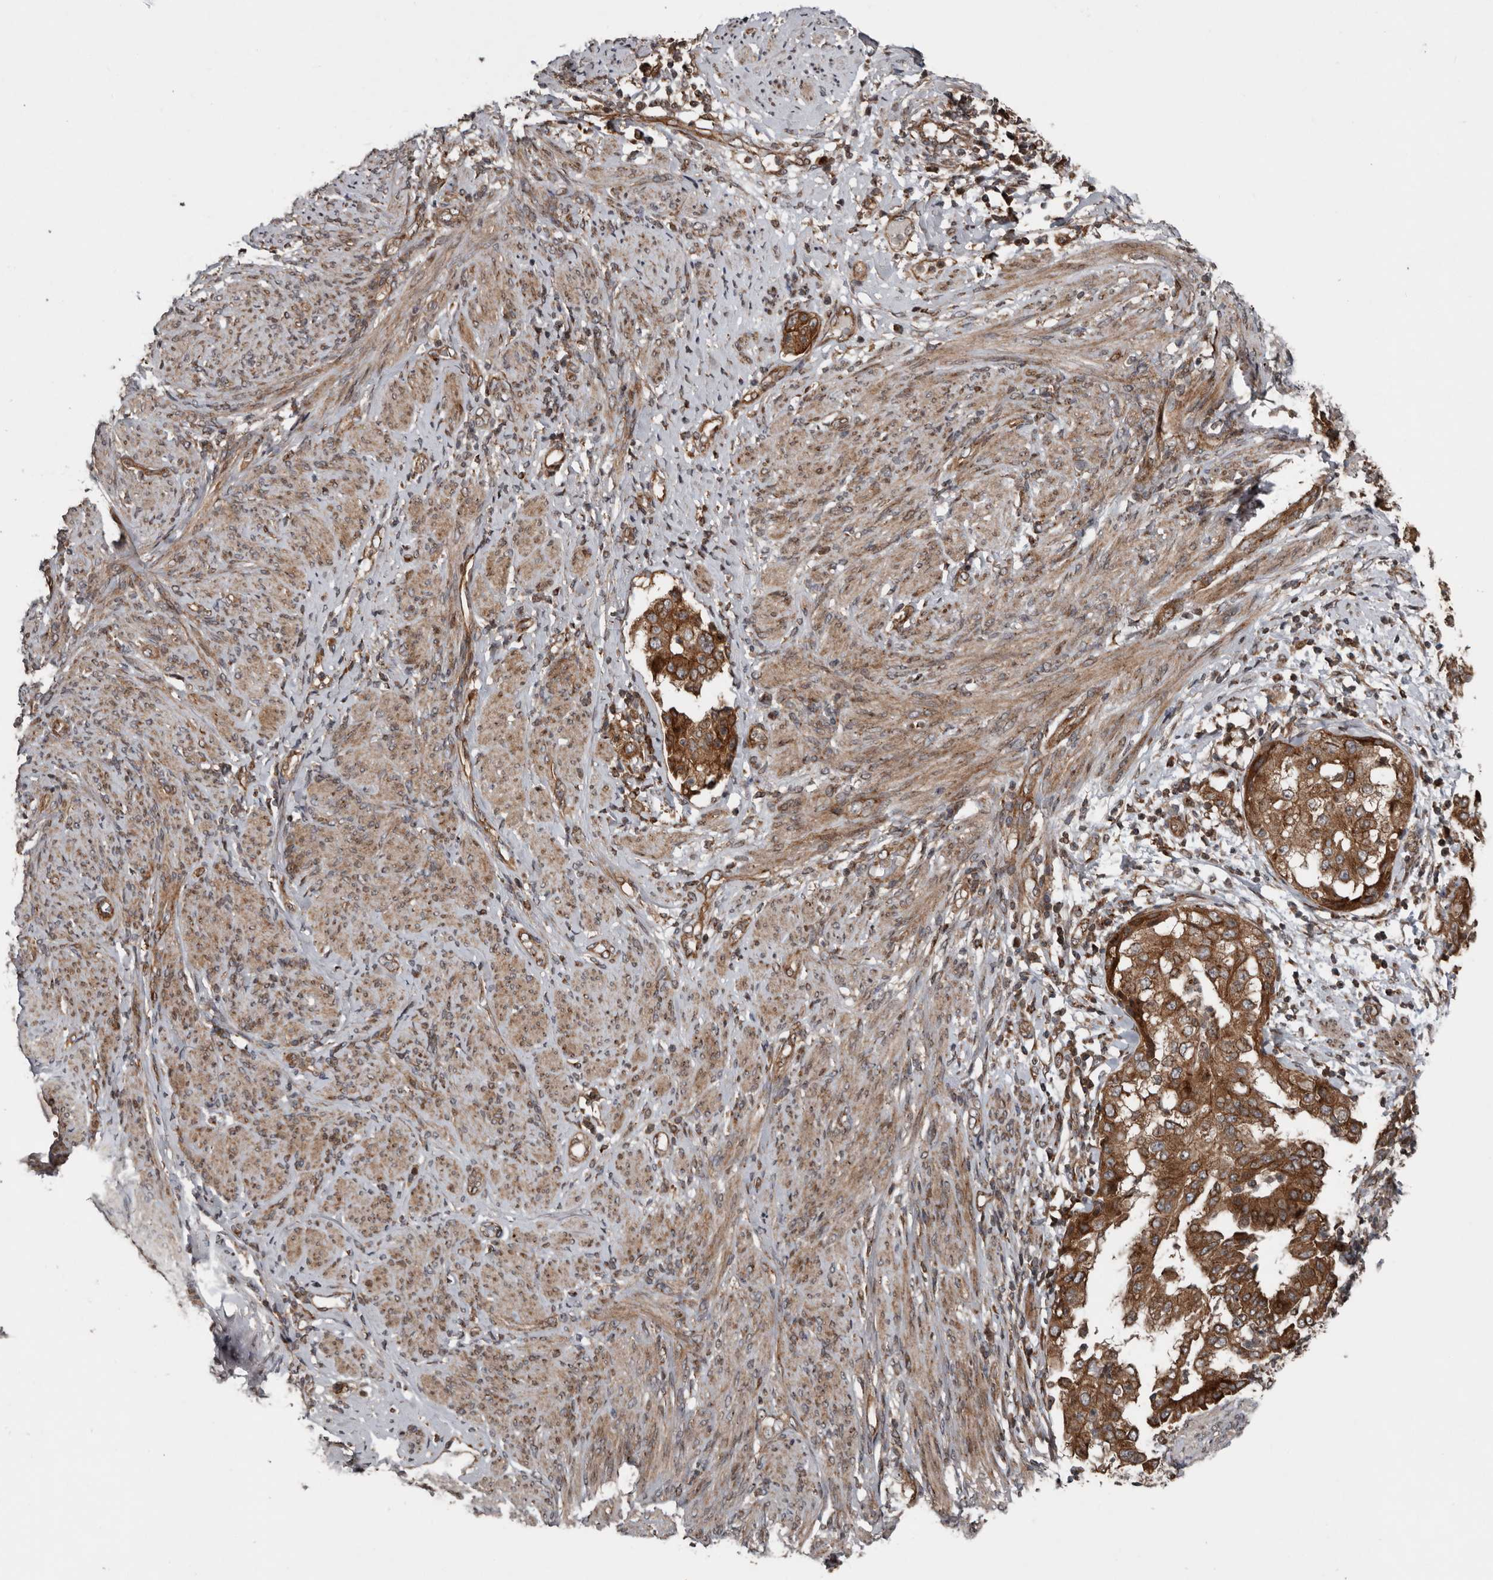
{"staining": {"intensity": "strong", "quantity": ">75%", "location": "cytoplasmic/membranous"}, "tissue": "endometrial cancer", "cell_type": "Tumor cells", "image_type": "cancer", "snomed": [{"axis": "morphology", "description": "Adenocarcinoma, NOS"}, {"axis": "topography", "description": "Endometrium"}], "caption": "This is a histology image of IHC staining of endometrial cancer (adenocarcinoma), which shows strong positivity in the cytoplasmic/membranous of tumor cells.", "gene": "CCDC190", "patient": {"sex": "female", "age": 85}}